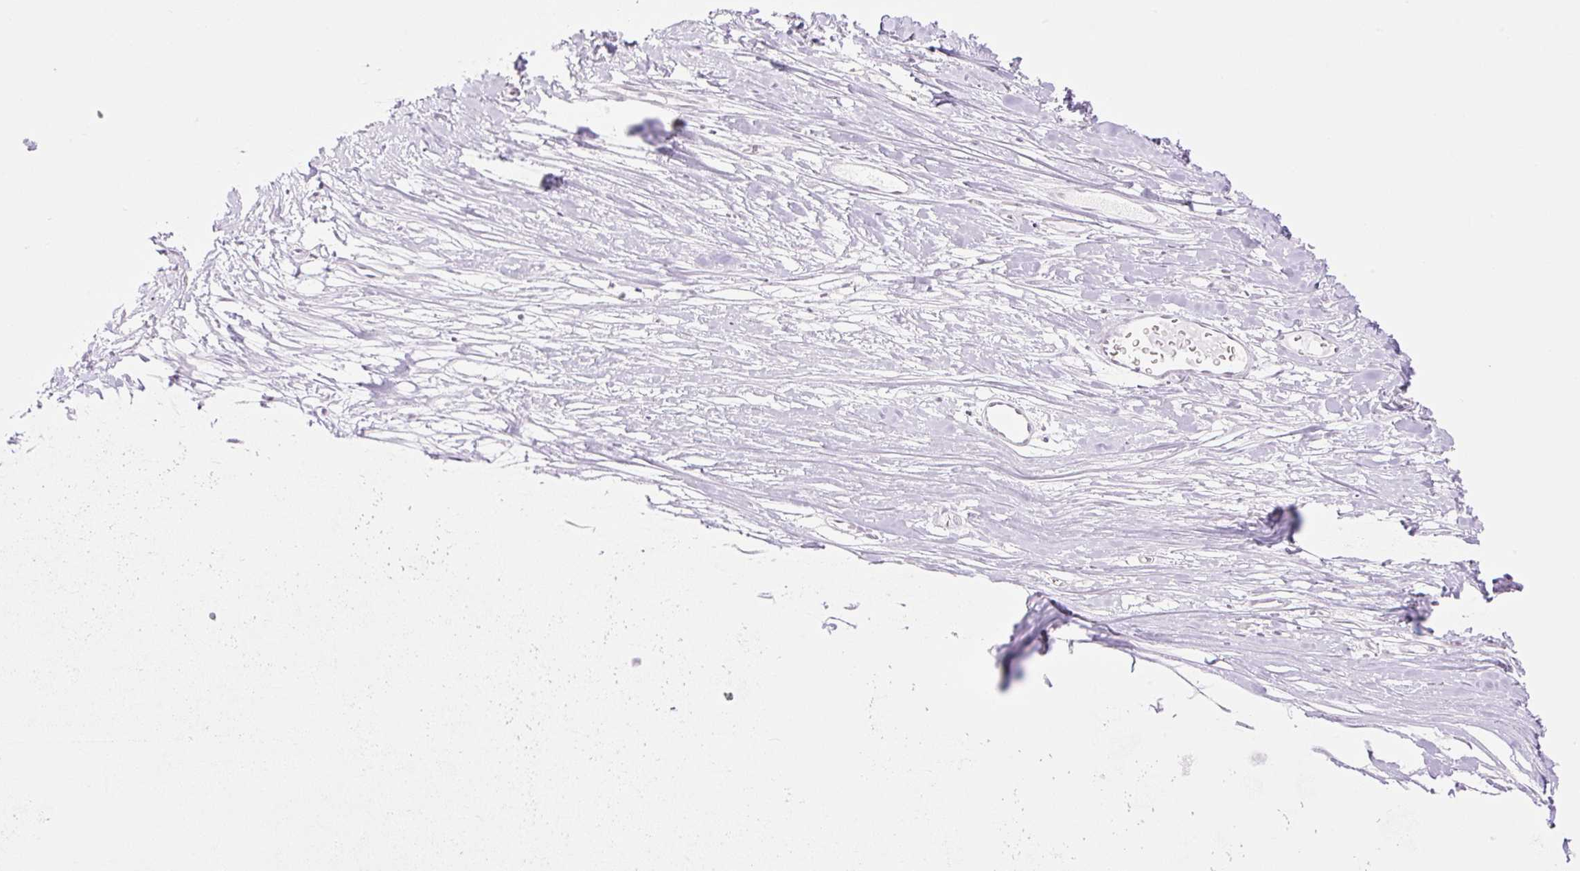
{"staining": {"intensity": "negative", "quantity": "none", "location": "none"}, "tissue": "adipose tissue", "cell_type": "Adipocytes", "image_type": "normal", "snomed": [{"axis": "morphology", "description": "Normal tissue, NOS"}, {"axis": "topography", "description": "Cartilage tissue"}], "caption": "Adipocytes show no significant positivity in unremarkable adipose tissue. Brightfield microscopy of IHC stained with DAB (3,3'-diaminobenzidine) (brown) and hematoxylin (blue), captured at high magnification.", "gene": "TBX15", "patient": {"sex": "male", "age": 57}}